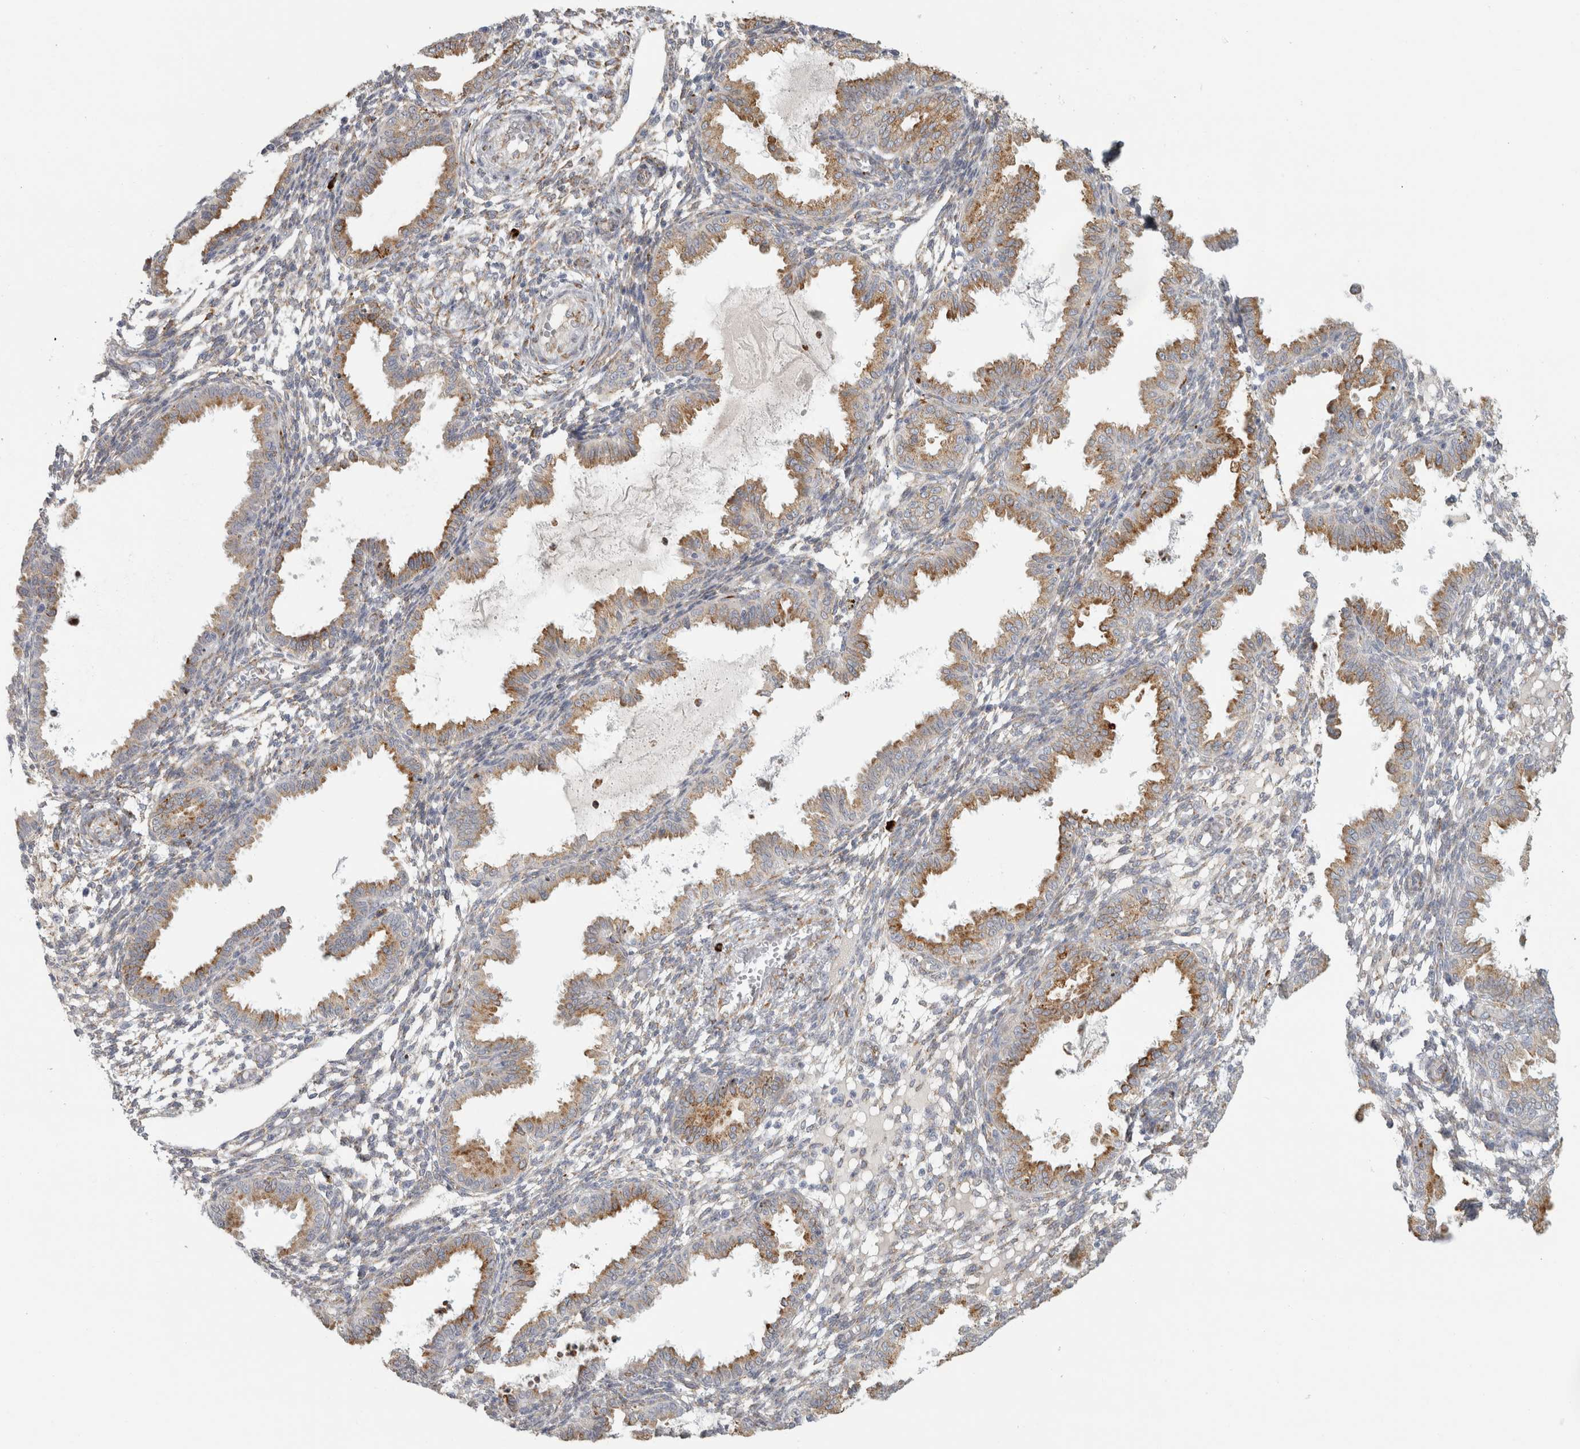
{"staining": {"intensity": "moderate", "quantity": "25%-75%", "location": "cytoplasmic/membranous"}, "tissue": "endometrium", "cell_type": "Cells in endometrial stroma", "image_type": "normal", "snomed": [{"axis": "morphology", "description": "Normal tissue, NOS"}, {"axis": "topography", "description": "Endometrium"}], "caption": "Immunohistochemistry (IHC) (DAB (3,3'-diaminobenzidine)) staining of benign human endometrium reveals moderate cytoplasmic/membranous protein positivity in about 25%-75% of cells in endometrial stroma. (Stains: DAB (3,3'-diaminobenzidine) in brown, nuclei in blue, Microscopy: brightfield microscopy at high magnification).", "gene": "OSTN", "patient": {"sex": "female", "age": 33}}